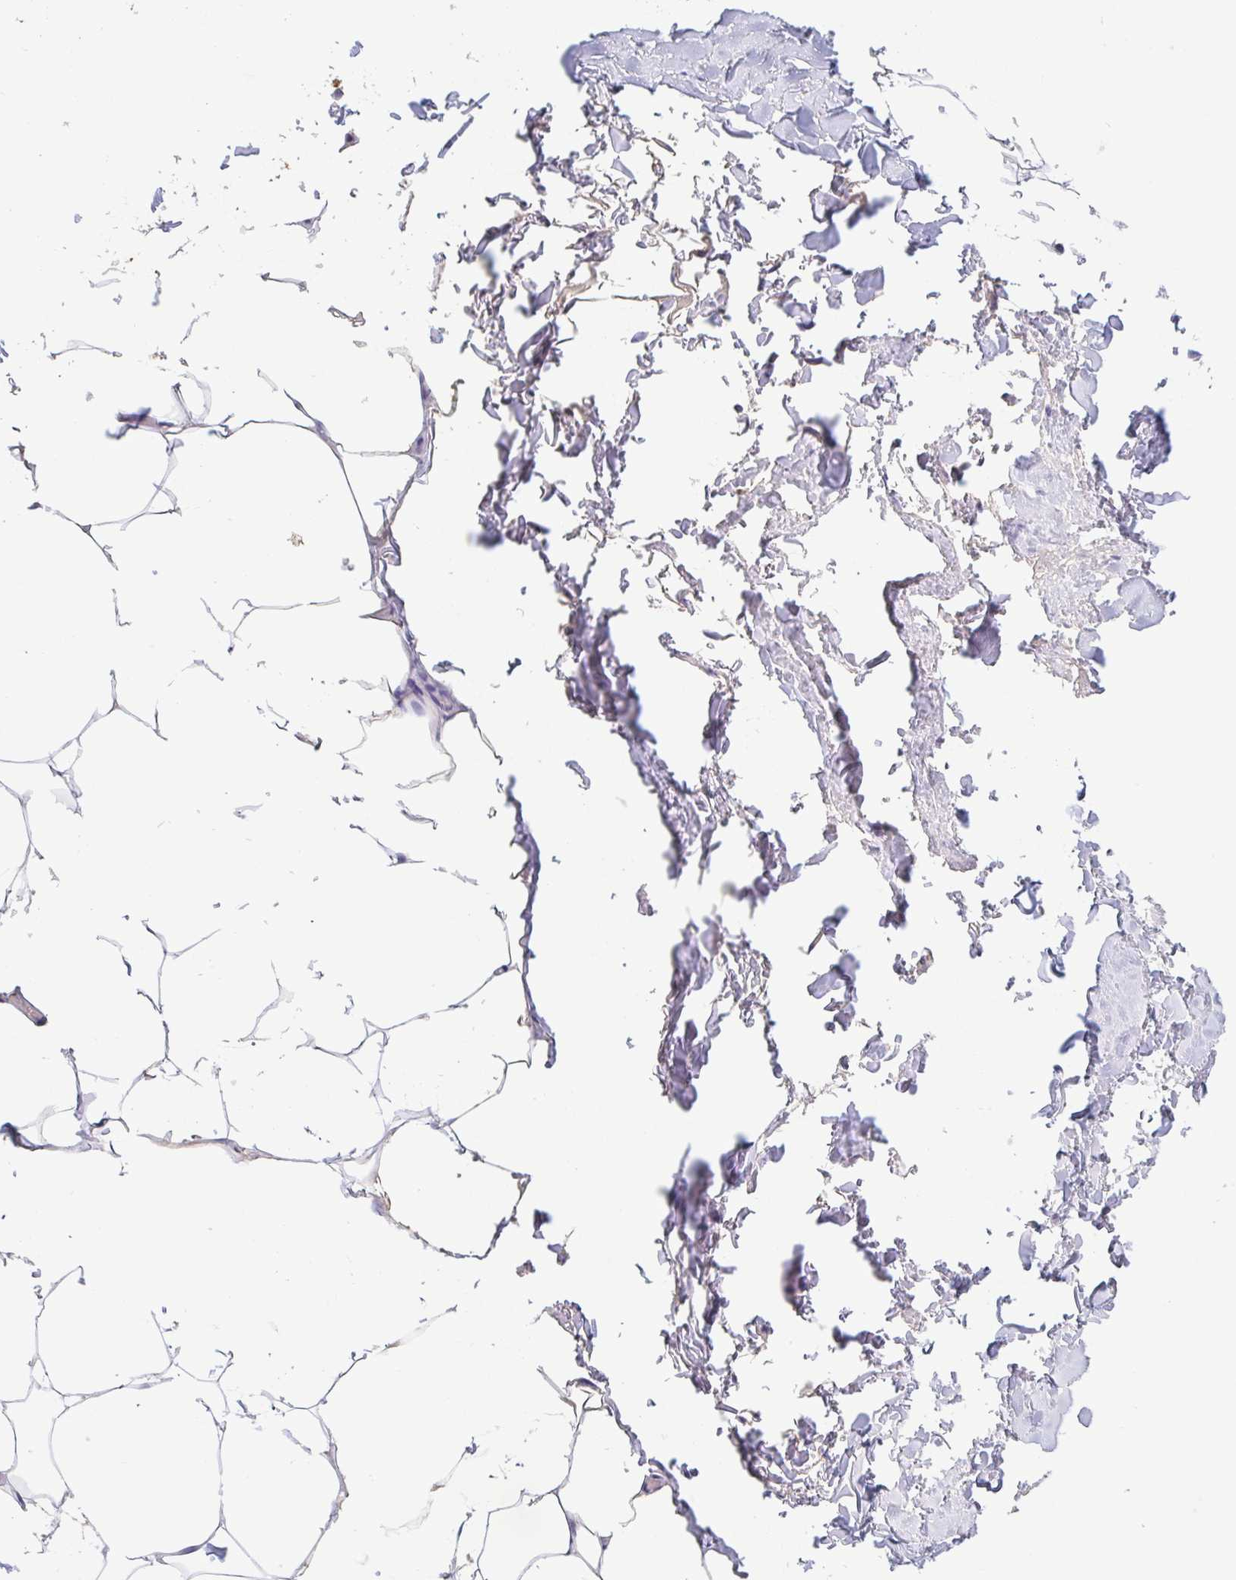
{"staining": {"intensity": "negative", "quantity": "none", "location": "none"}, "tissue": "adipose tissue", "cell_type": "Adipocytes", "image_type": "normal", "snomed": [{"axis": "morphology", "description": "Normal tissue, NOS"}, {"axis": "topography", "description": "Vascular tissue"}, {"axis": "topography", "description": "Peripheral nerve tissue"}], "caption": "This is an immunohistochemistry image of unremarkable human adipose tissue. There is no positivity in adipocytes.", "gene": "TREH", "patient": {"sex": "male", "age": 41}}